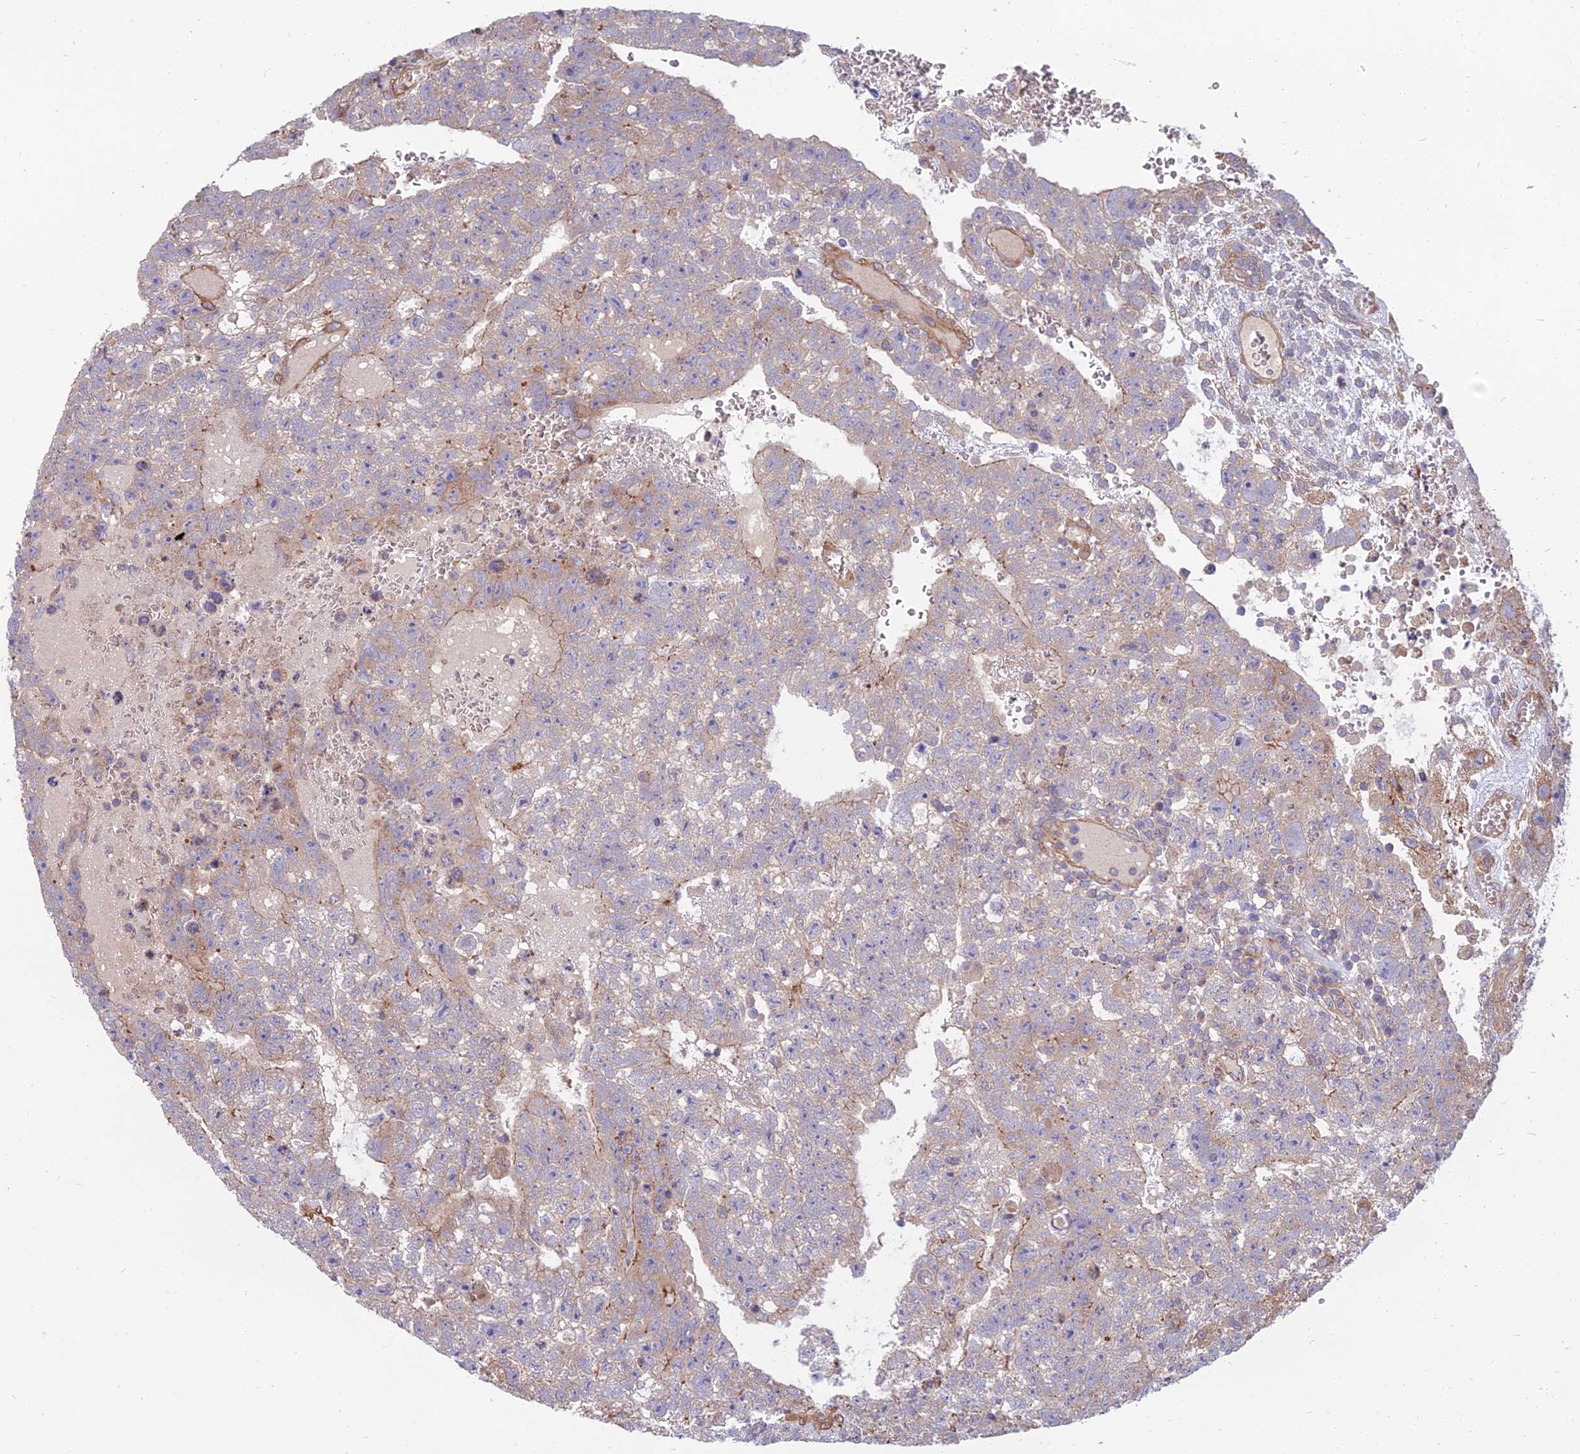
{"staining": {"intensity": "negative", "quantity": "none", "location": "none"}, "tissue": "testis cancer", "cell_type": "Tumor cells", "image_type": "cancer", "snomed": [{"axis": "morphology", "description": "Carcinoma, Embryonal, NOS"}, {"axis": "topography", "description": "Testis"}], "caption": "A high-resolution photomicrograph shows immunohistochemistry staining of embryonal carcinoma (testis), which exhibits no significant positivity in tumor cells.", "gene": "WDR24", "patient": {"sex": "male", "age": 26}}